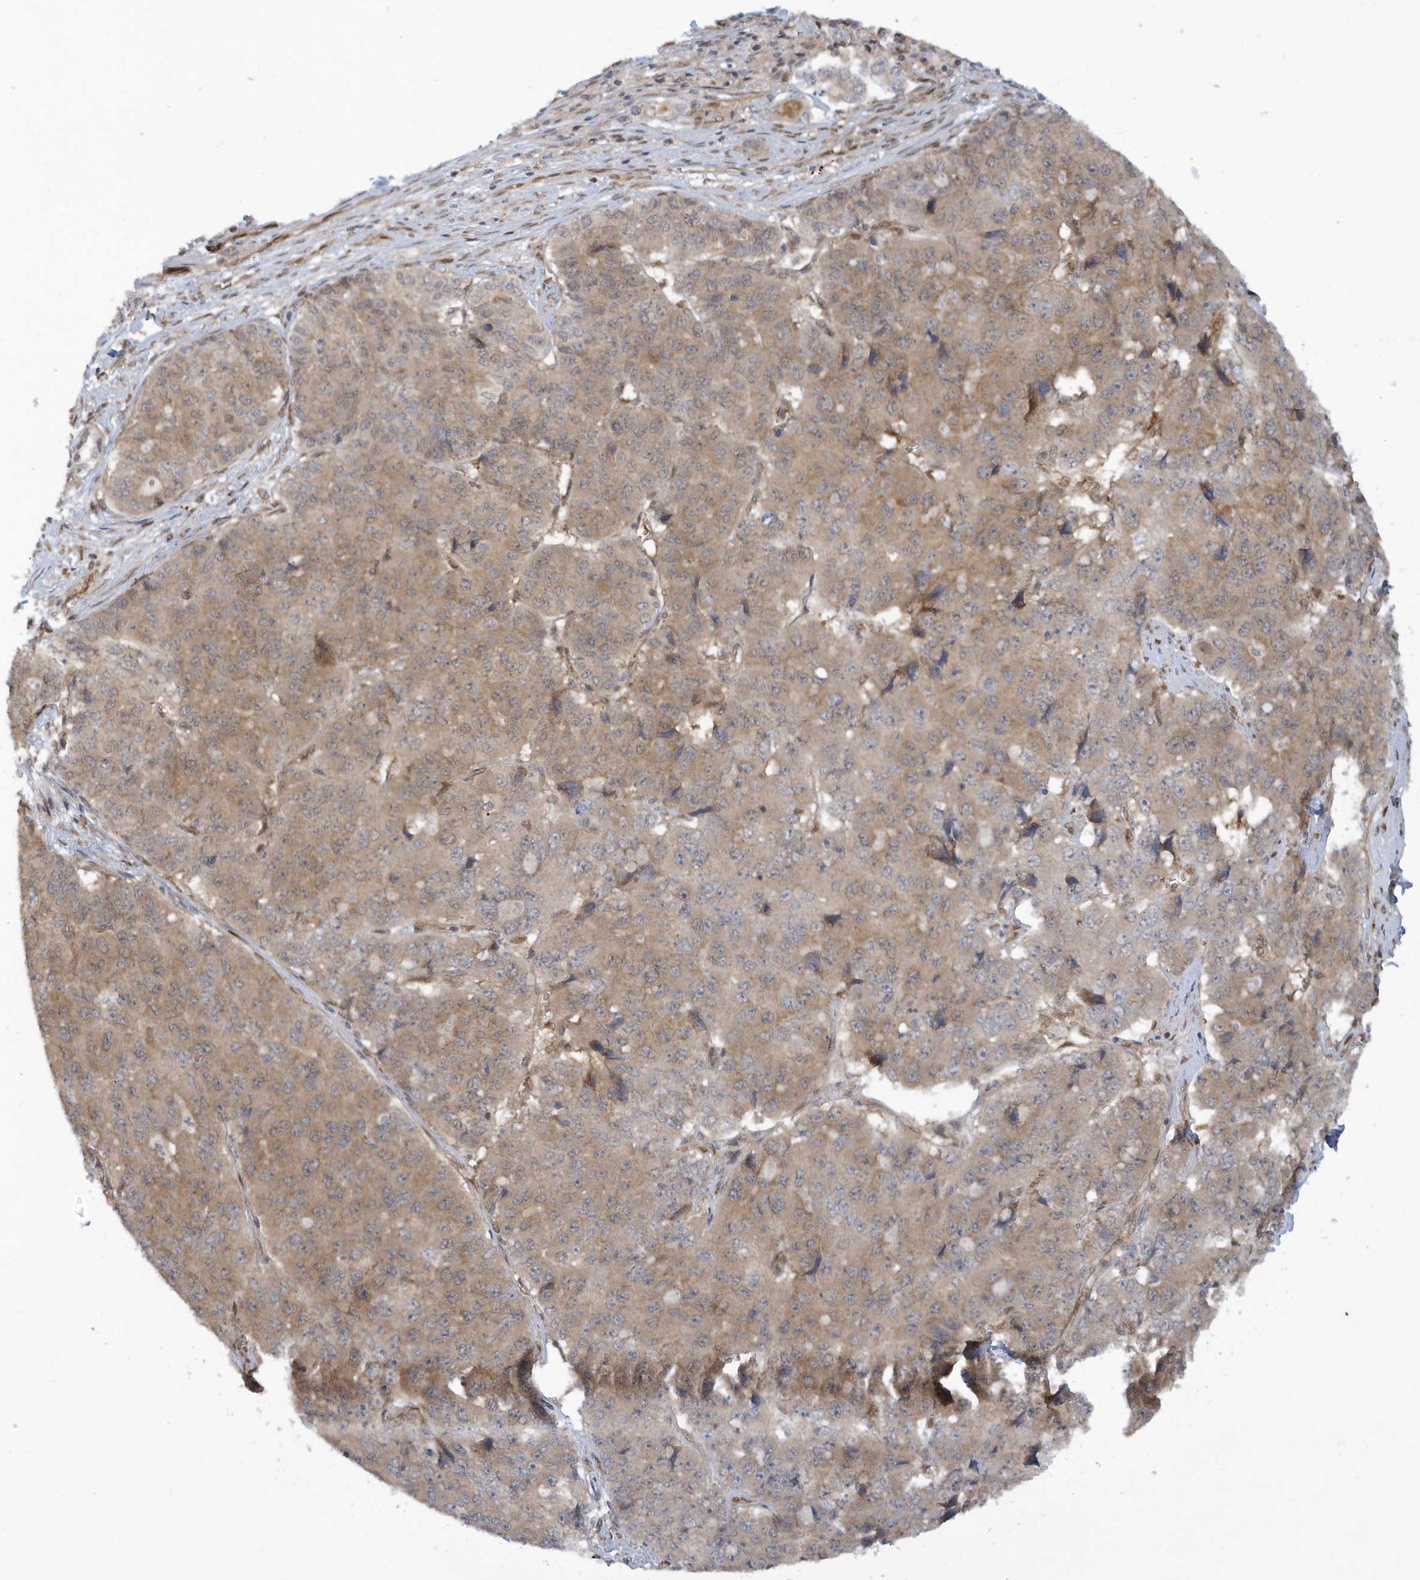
{"staining": {"intensity": "moderate", "quantity": ">75%", "location": "cytoplasmic/membranous"}, "tissue": "pancreatic cancer", "cell_type": "Tumor cells", "image_type": "cancer", "snomed": [{"axis": "morphology", "description": "Adenocarcinoma, NOS"}, {"axis": "topography", "description": "Pancreas"}], "caption": "A medium amount of moderate cytoplasmic/membranous positivity is identified in approximately >75% of tumor cells in pancreatic cancer tissue.", "gene": "ATG4A", "patient": {"sex": "male", "age": 50}}